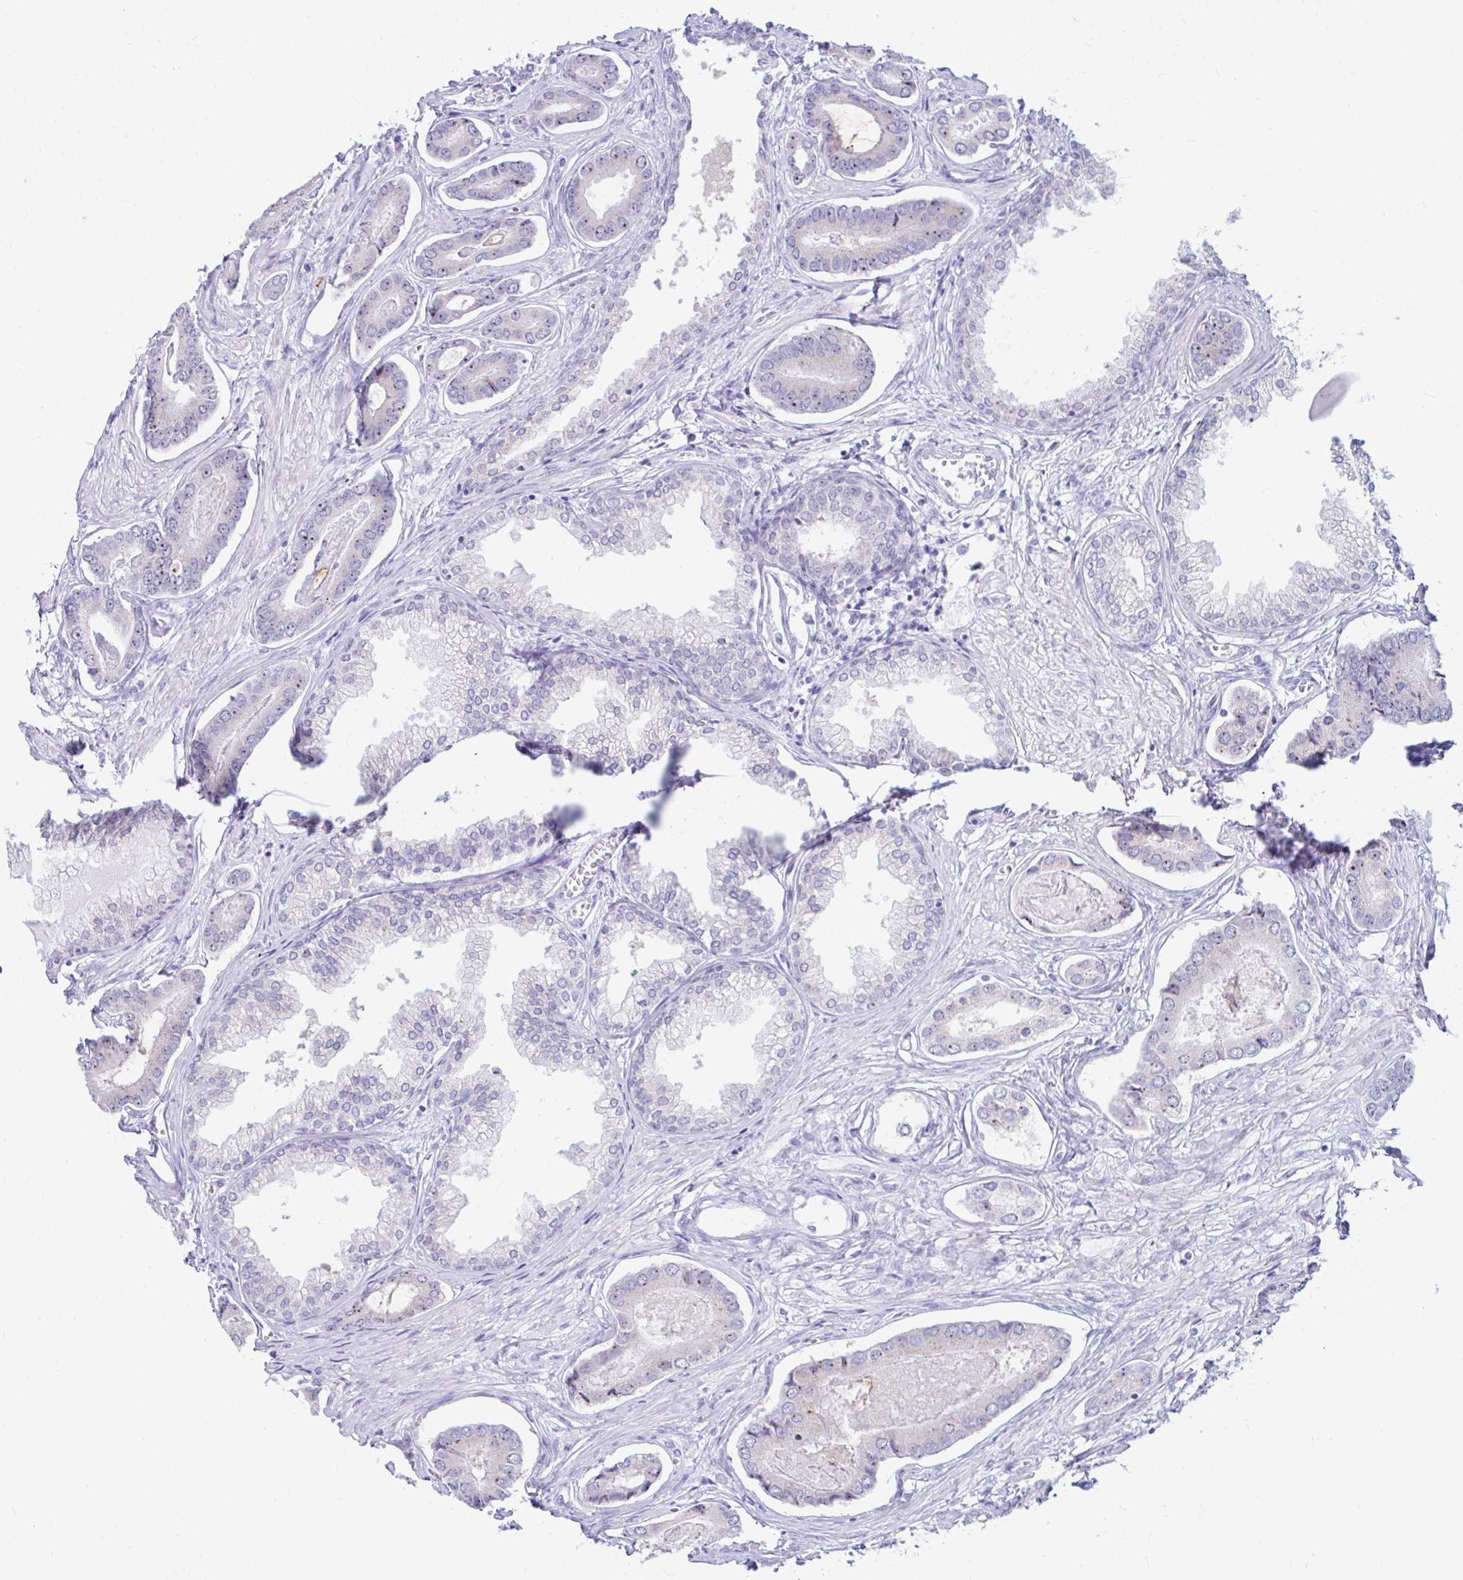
{"staining": {"intensity": "moderate", "quantity": "25%-75%", "location": "nuclear"}, "tissue": "prostate cancer", "cell_type": "Tumor cells", "image_type": "cancer", "snomed": [{"axis": "morphology", "description": "Adenocarcinoma, NOS"}, {"axis": "topography", "description": "Prostate and seminal vesicle, NOS"}], "caption": "Brown immunohistochemical staining in prostate cancer displays moderate nuclear positivity in approximately 25%-75% of tumor cells.", "gene": "FTSJ3", "patient": {"sex": "male", "age": 76}}